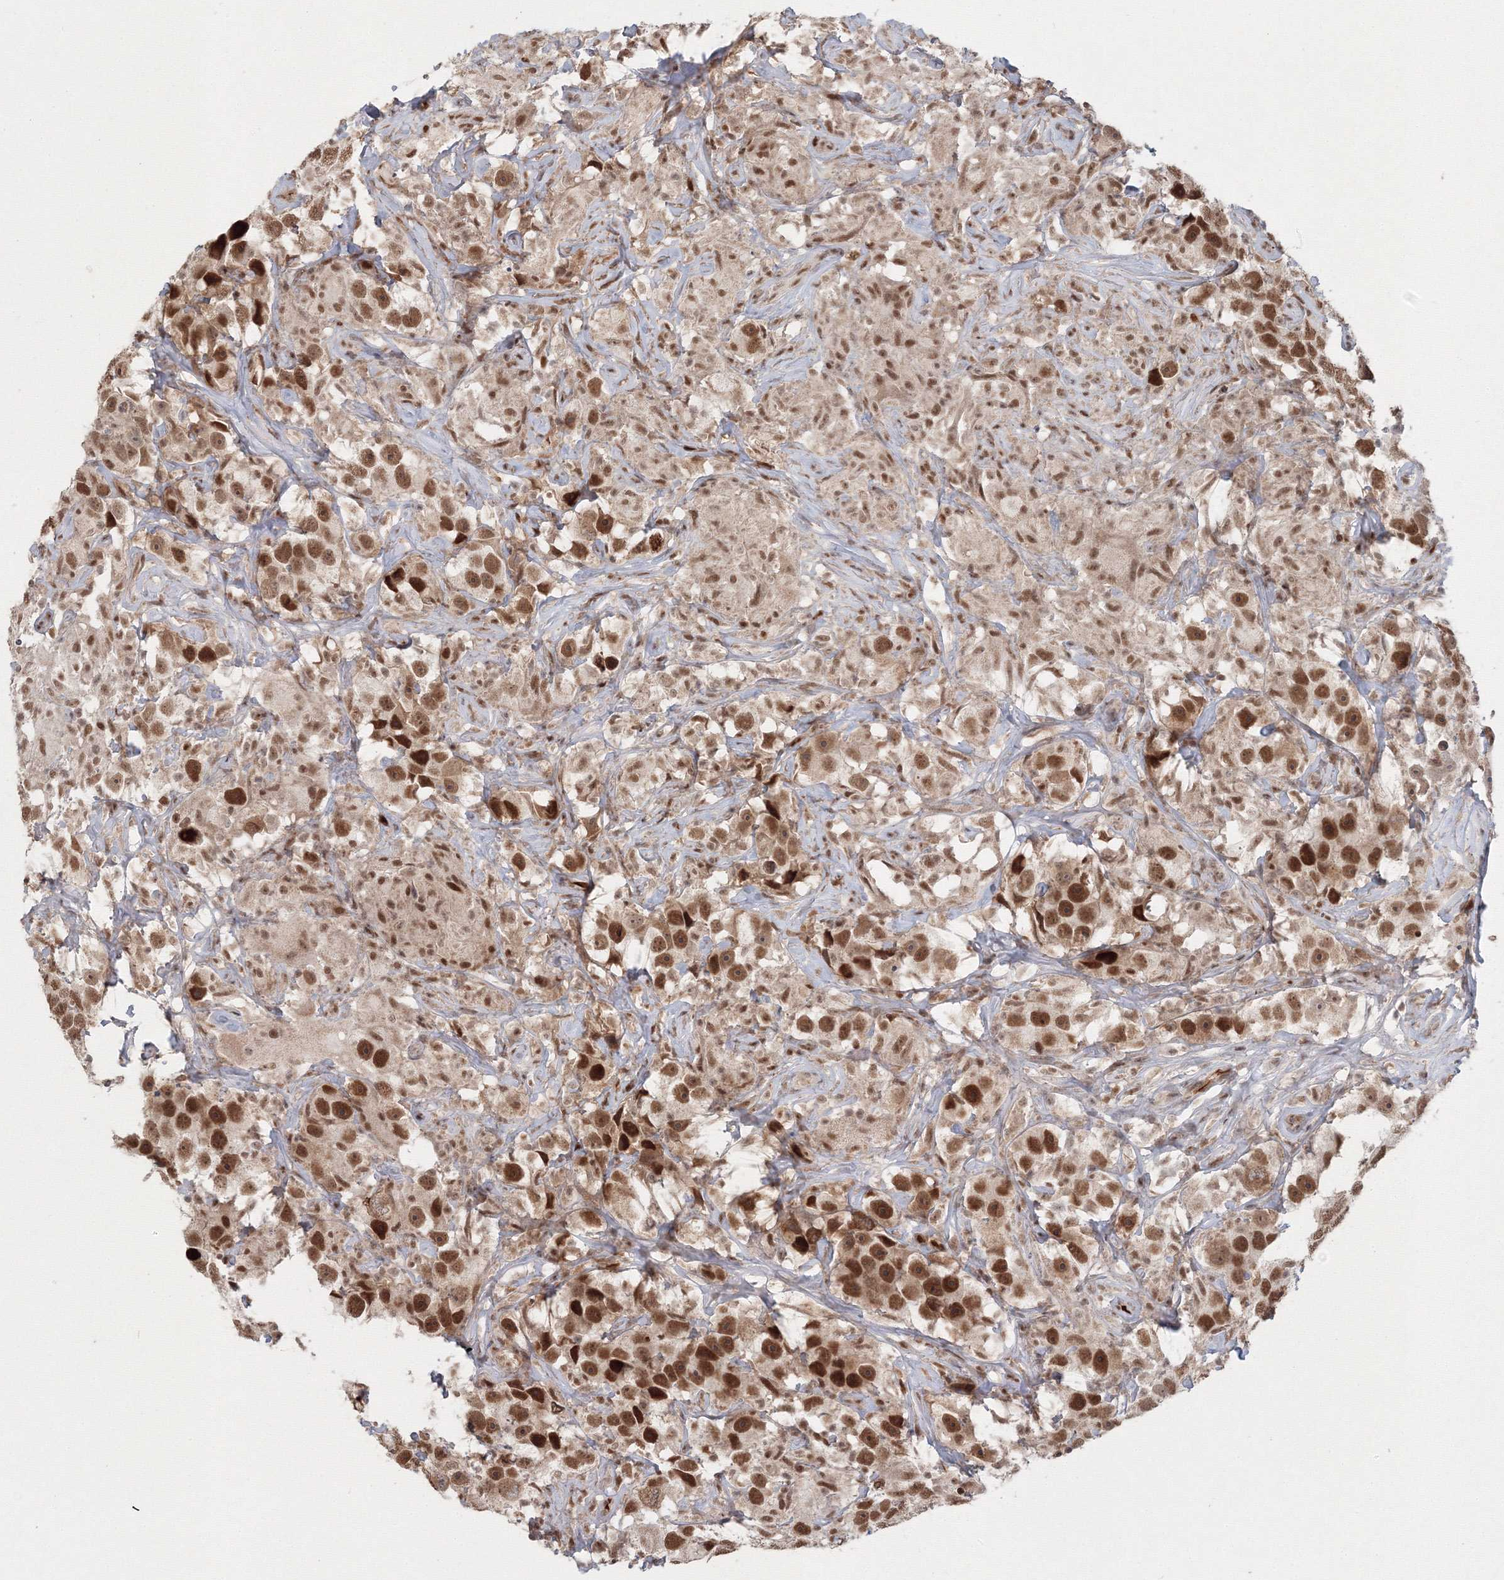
{"staining": {"intensity": "strong", "quantity": ">75%", "location": "nuclear"}, "tissue": "testis cancer", "cell_type": "Tumor cells", "image_type": "cancer", "snomed": [{"axis": "morphology", "description": "Seminoma, NOS"}, {"axis": "topography", "description": "Testis"}], "caption": "The micrograph exhibits immunohistochemical staining of testis cancer (seminoma). There is strong nuclear staining is seen in approximately >75% of tumor cells.", "gene": "IWS1", "patient": {"sex": "male", "age": 49}}